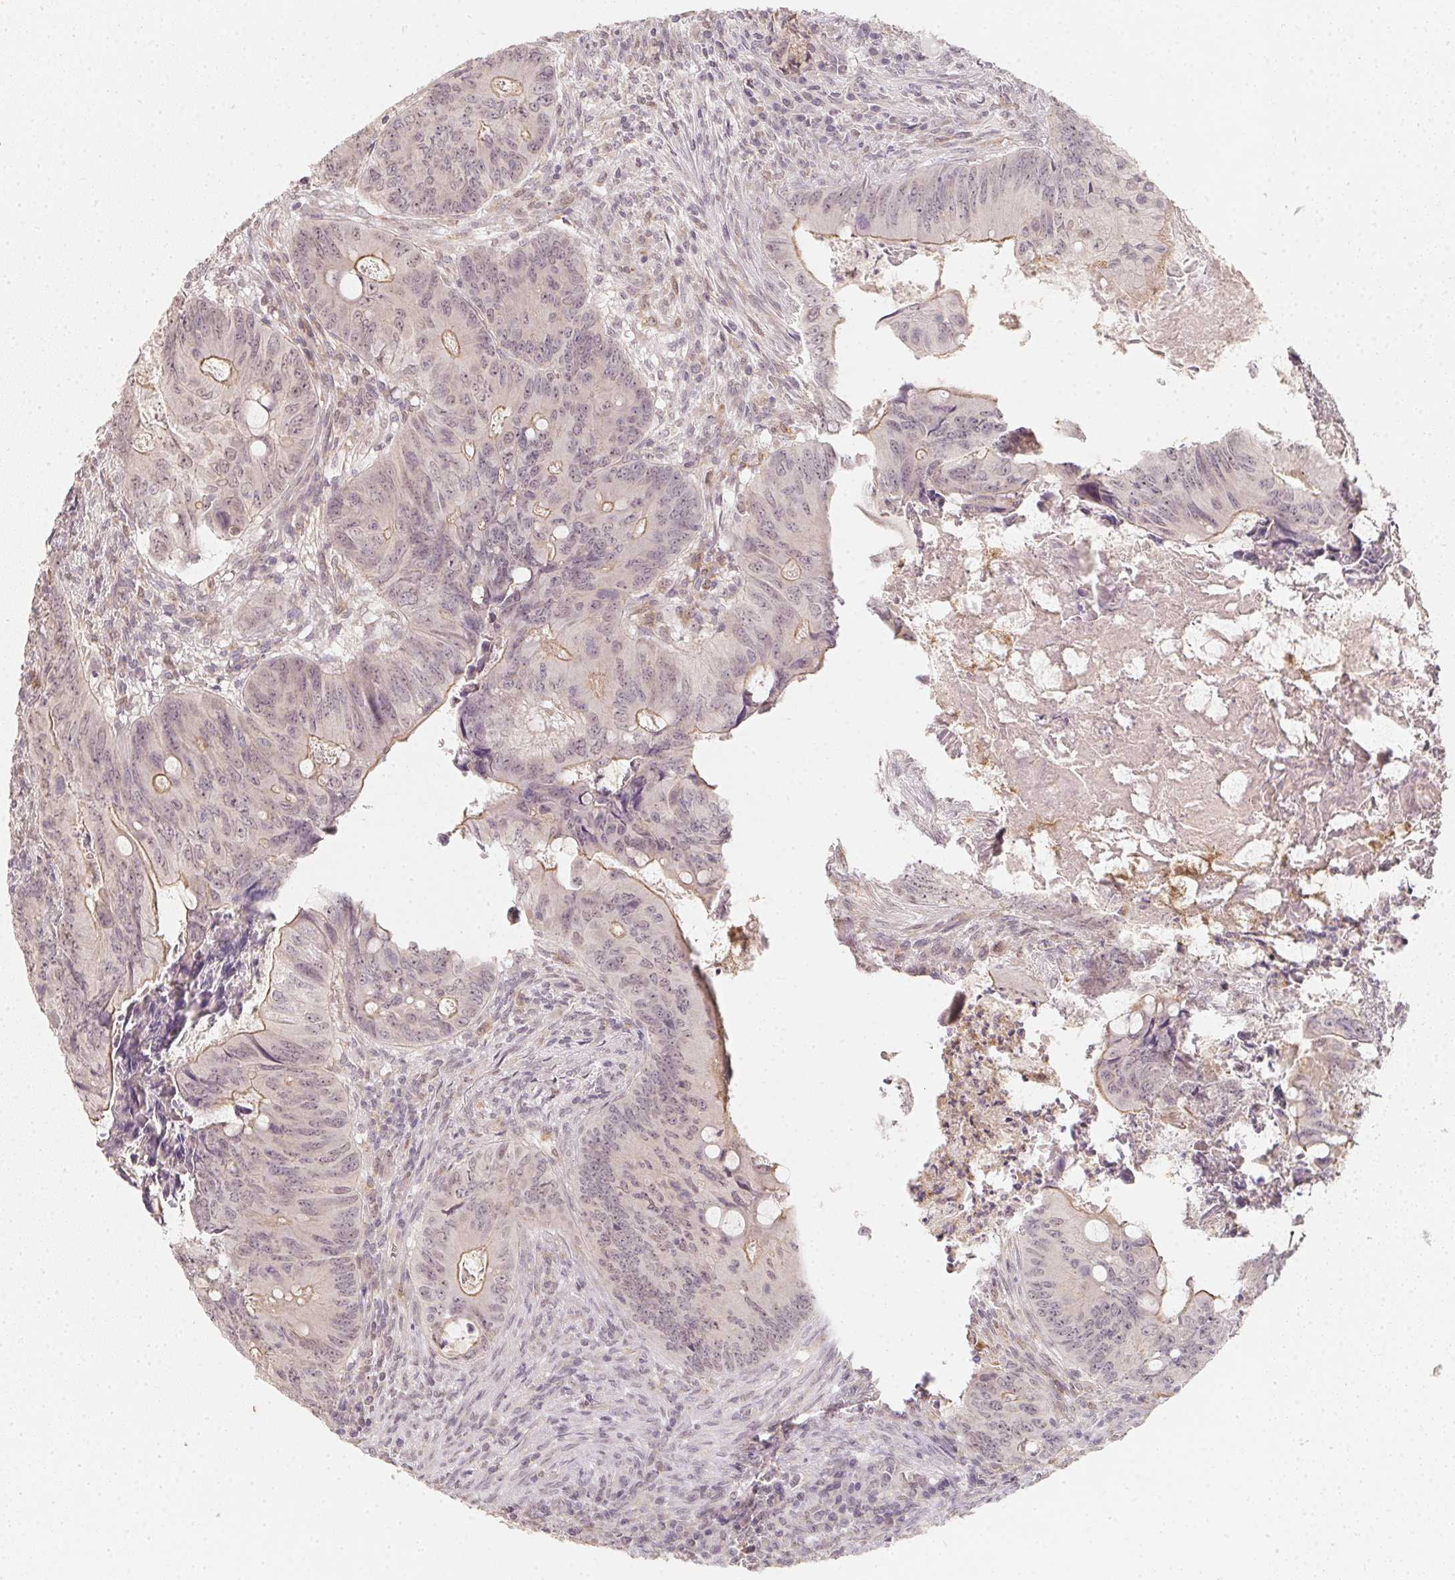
{"staining": {"intensity": "weak", "quantity": "25%-75%", "location": "cytoplasmic/membranous"}, "tissue": "colorectal cancer", "cell_type": "Tumor cells", "image_type": "cancer", "snomed": [{"axis": "morphology", "description": "Adenocarcinoma, NOS"}, {"axis": "topography", "description": "Colon"}], "caption": "The image reveals a brown stain indicating the presence of a protein in the cytoplasmic/membranous of tumor cells in adenocarcinoma (colorectal).", "gene": "SOAT1", "patient": {"sex": "female", "age": 74}}